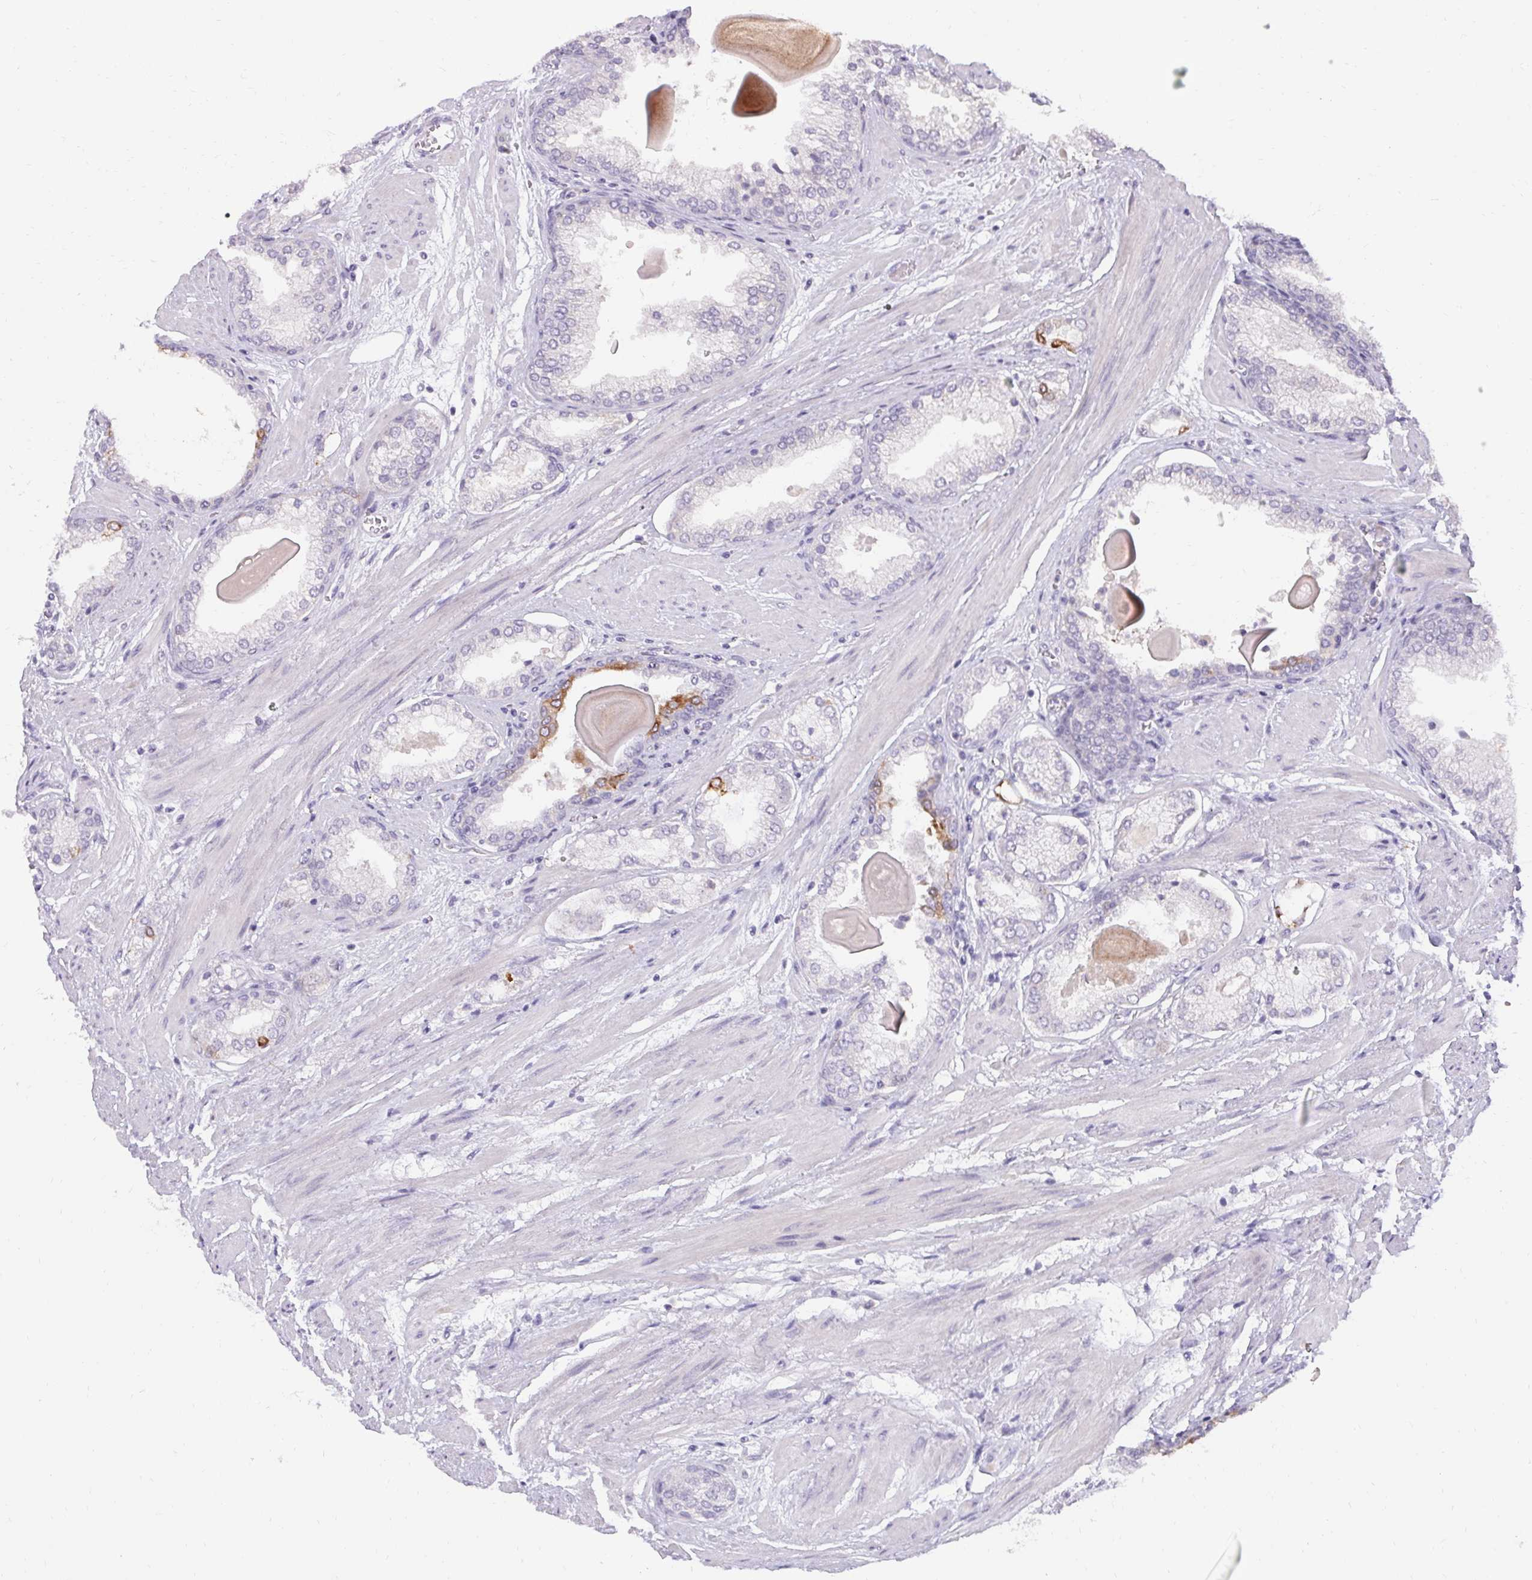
{"staining": {"intensity": "moderate", "quantity": "<25%", "location": "cytoplasmic/membranous"}, "tissue": "prostate cancer", "cell_type": "Tumor cells", "image_type": "cancer", "snomed": [{"axis": "morphology", "description": "Adenocarcinoma, Low grade"}, {"axis": "topography", "description": "Prostate"}], "caption": "Prostate cancer stained with IHC exhibits moderate cytoplasmic/membranous expression in about <25% of tumor cells.", "gene": "HSD17B3", "patient": {"sex": "male", "age": 64}}